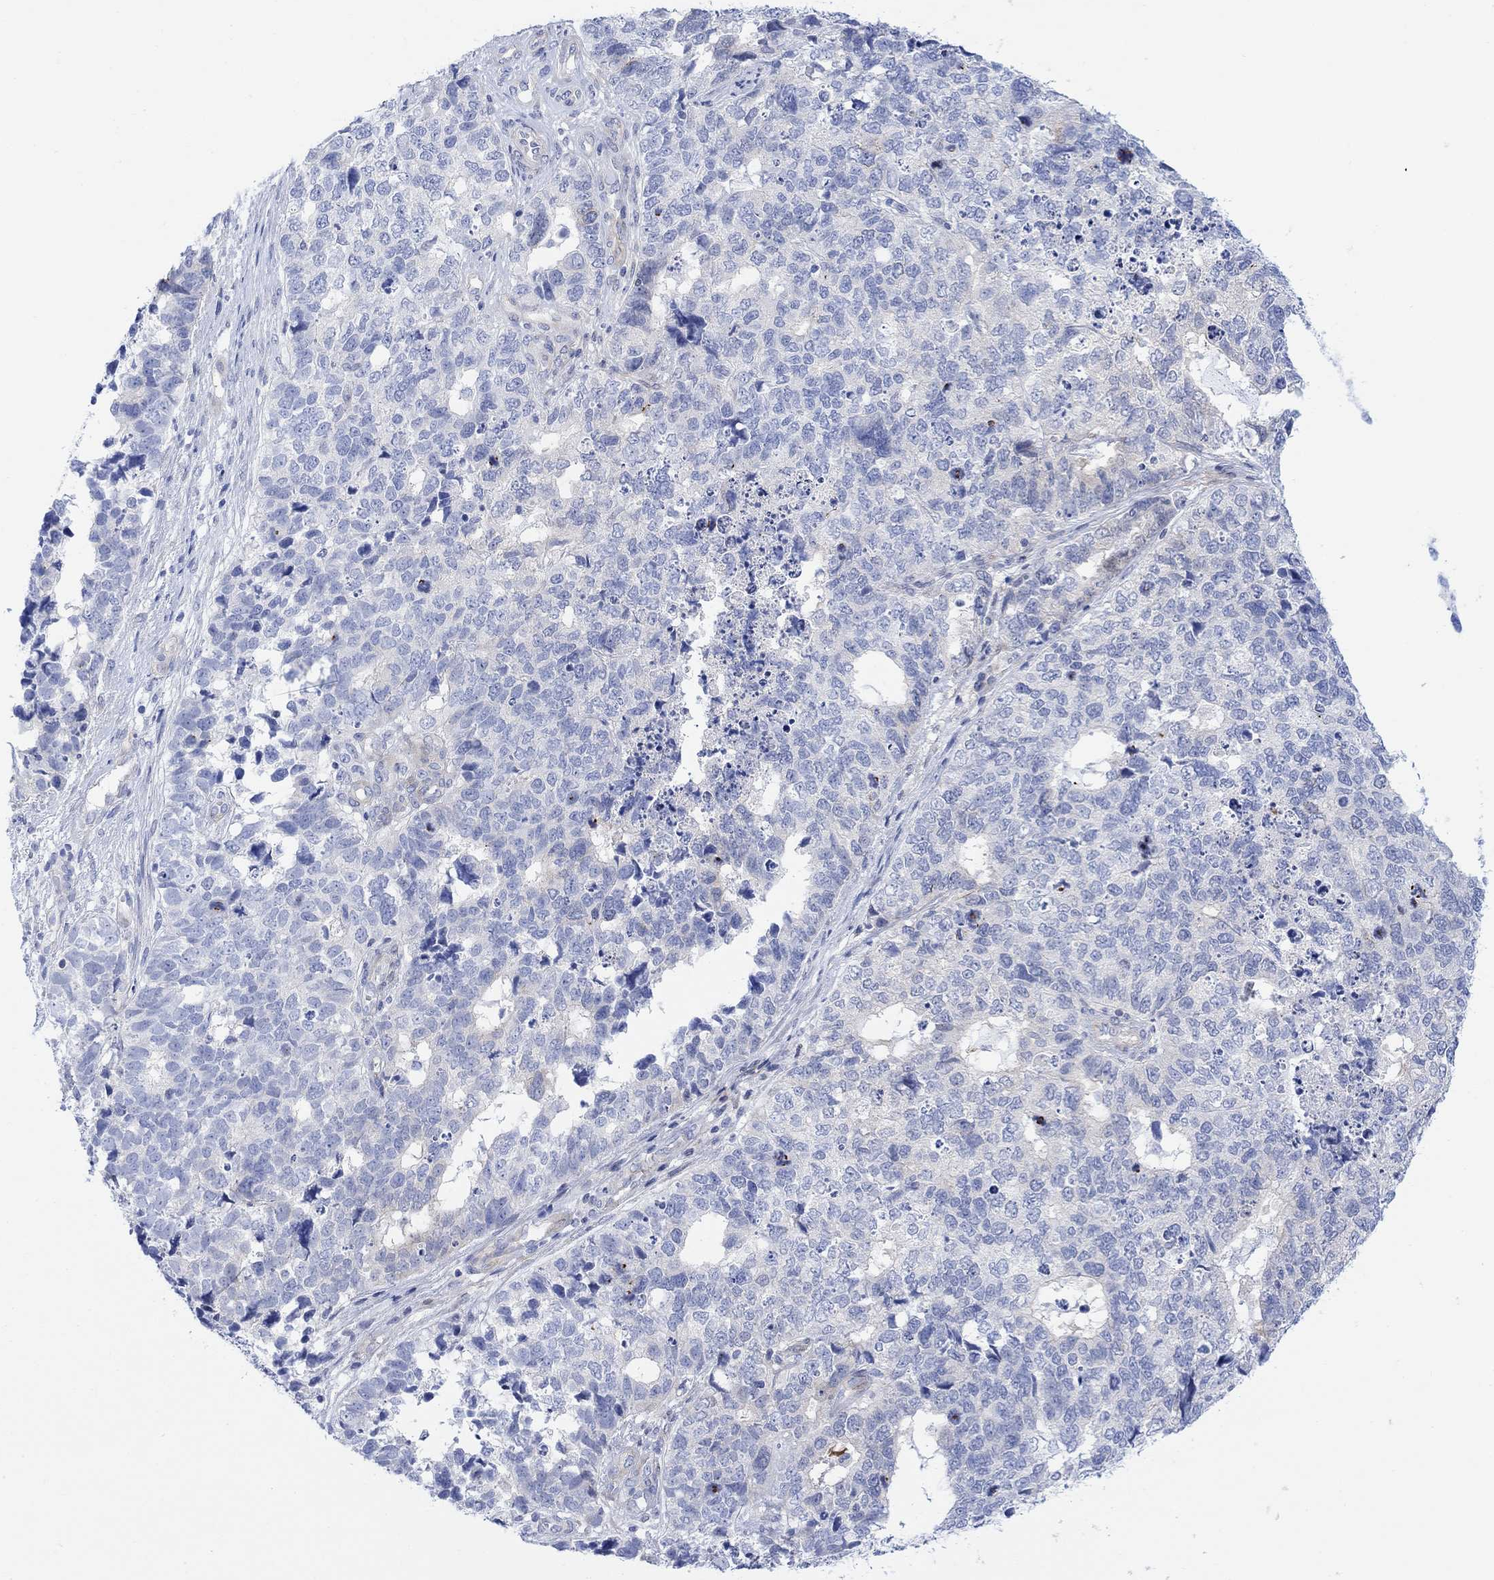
{"staining": {"intensity": "negative", "quantity": "none", "location": "none"}, "tissue": "cervical cancer", "cell_type": "Tumor cells", "image_type": "cancer", "snomed": [{"axis": "morphology", "description": "Squamous cell carcinoma, NOS"}, {"axis": "topography", "description": "Cervix"}], "caption": "Immunohistochemical staining of human cervical cancer displays no significant expression in tumor cells.", "gene": "TLDC2", "patient": {"sex": "female", "age": 63}}